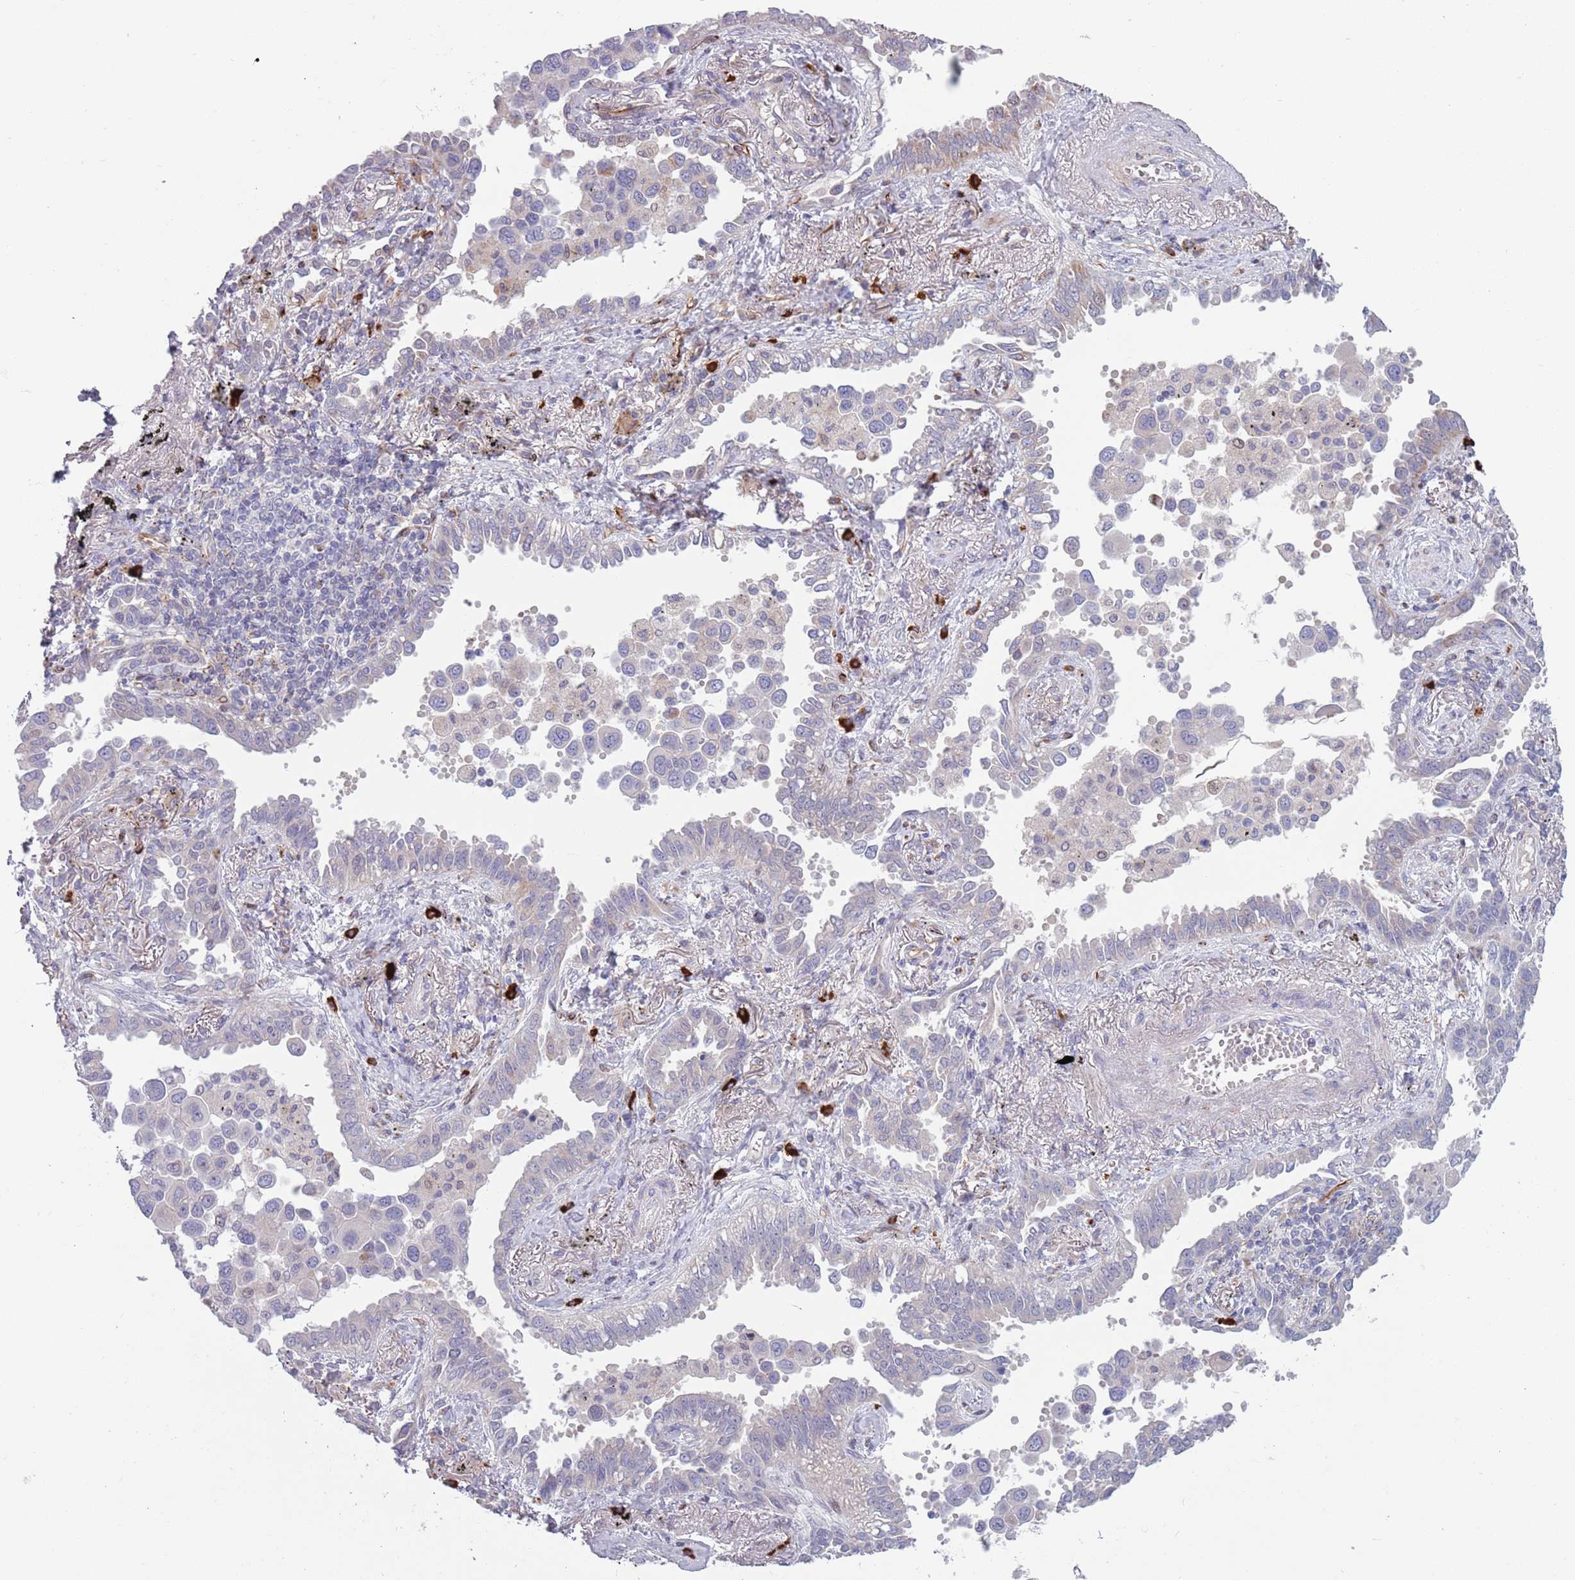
{"staining": {"intensity": "negative", "quantity": "none", "location": "none"}, "tissue": "lung cancer", "cell_type": "Tumor cells", "image_type": "cancer", "snomed": [{"axis": "morphology", "description": "Adenocarcinoma, NOS"}, {"axis": "topography", "description": "Lung"}], "caption": "Immunohistochemical staining of lung adenocarcinoma demonstrates no significant staining in tumor cells.", "gene": "TYW1", "patient": {"sex": "male", "age": 67}}